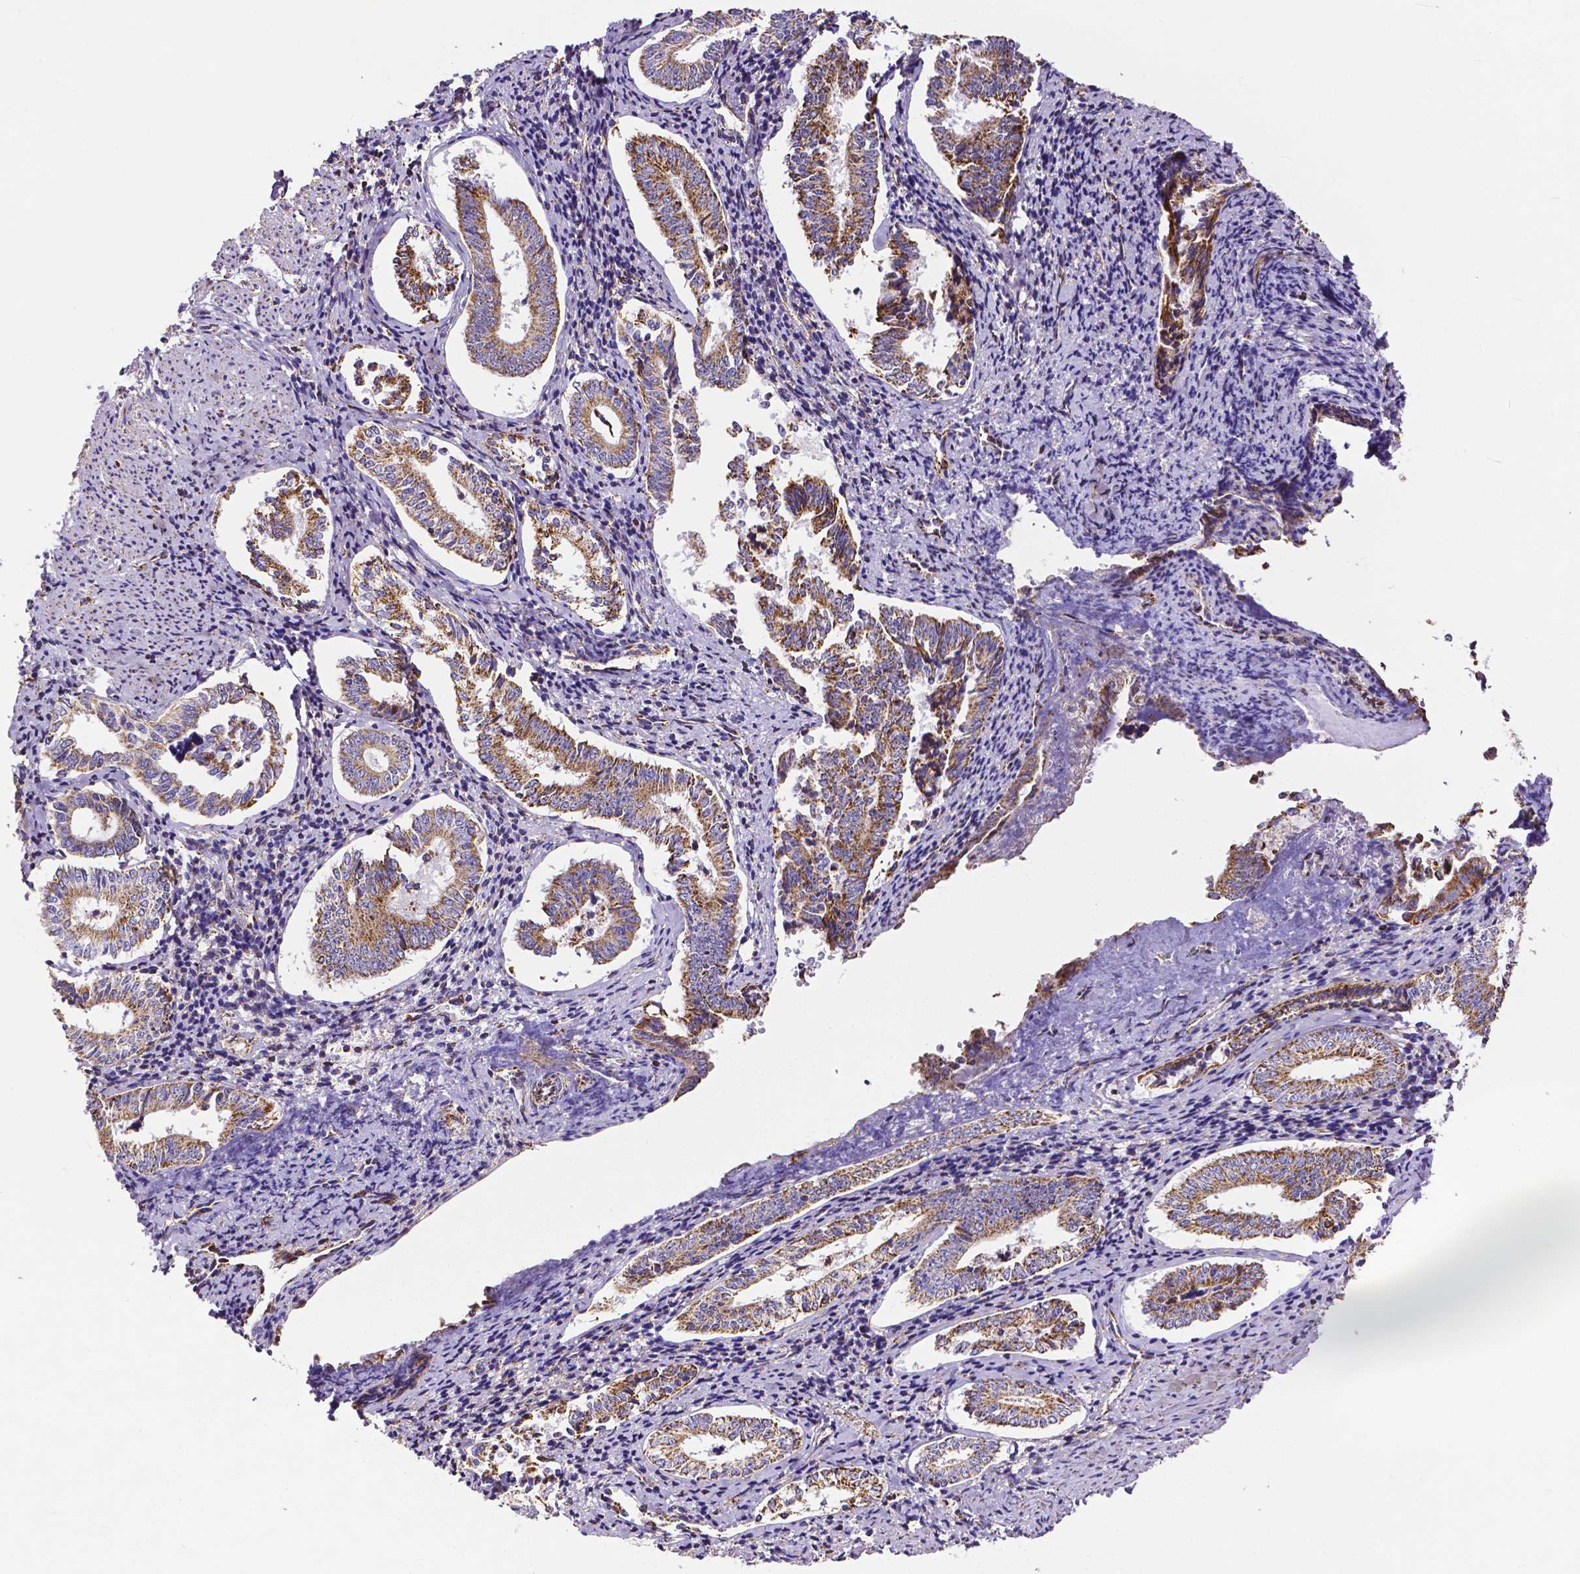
{"staining": {"intensity": "moderate", "quantity": ">75%", "location": "cytoplasmic/membranous"}, "tissue": "cervical cancer", "cell_type": "Tumor cells", "image_type": "cancer", "snomed": [{"axis": "morphology", "description": "Squamous cell carcinoma, NOS"}, {"axis": "topography", "description": "Cervix"}], "caption": "Moderate cytoplasmic/membranous positivity is identified in approximately >75% of tumor cells in squamous cell carcinoma (cervical).", "gene": "MACC1", "patient": {"sex": "female", "age": 59}}